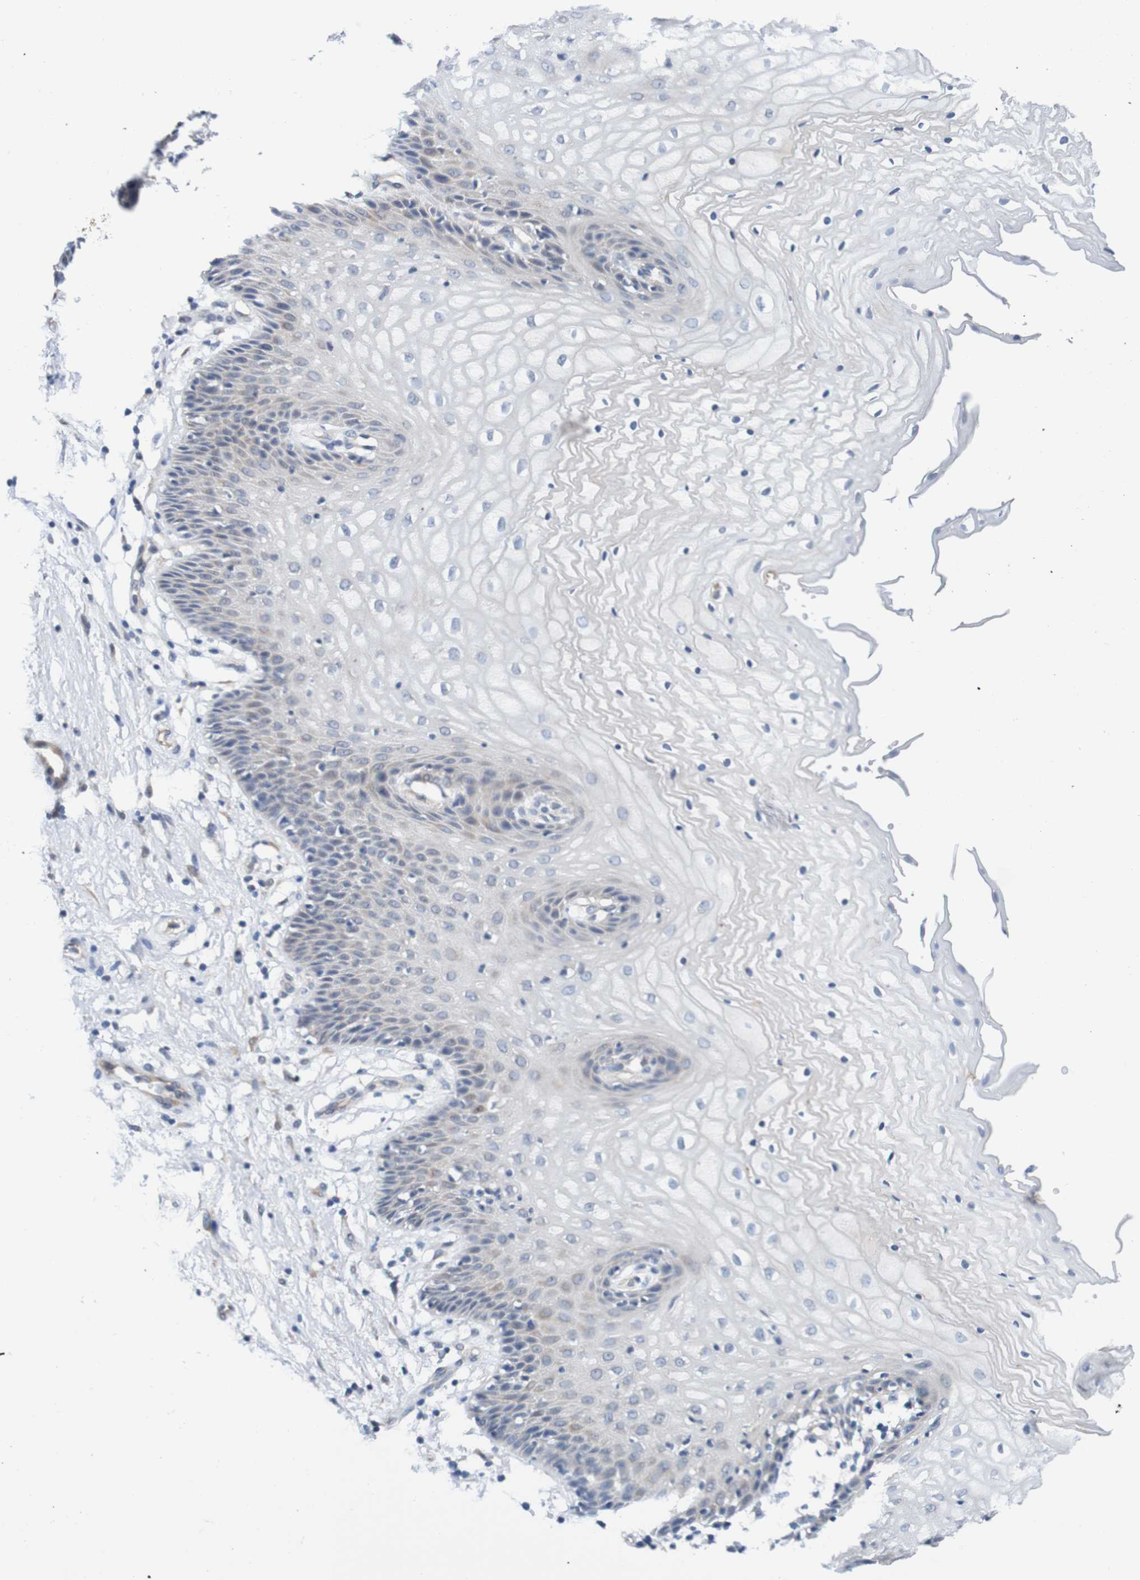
{"staining": {"intensity": "weak", "quantity": "<25%", "location": "nuclear"}, "tissue": "vagina", "cell_type": "Squamous epithelial cells", "image_type": "normal", "snomed": [{"axis": "morphology", "description": "Normal tissue, NOS"}, {"axis": "topography", "description": "Vagina"}], "caption": "High magnification brightfield microscopy of normal vagina stained with DAB (brown) and counterstained with hematoxylin (blue): squamous epithelial cells show no significant expression.", "gene": "CPED1", "patient": {"sex": "female", "age": 34}}